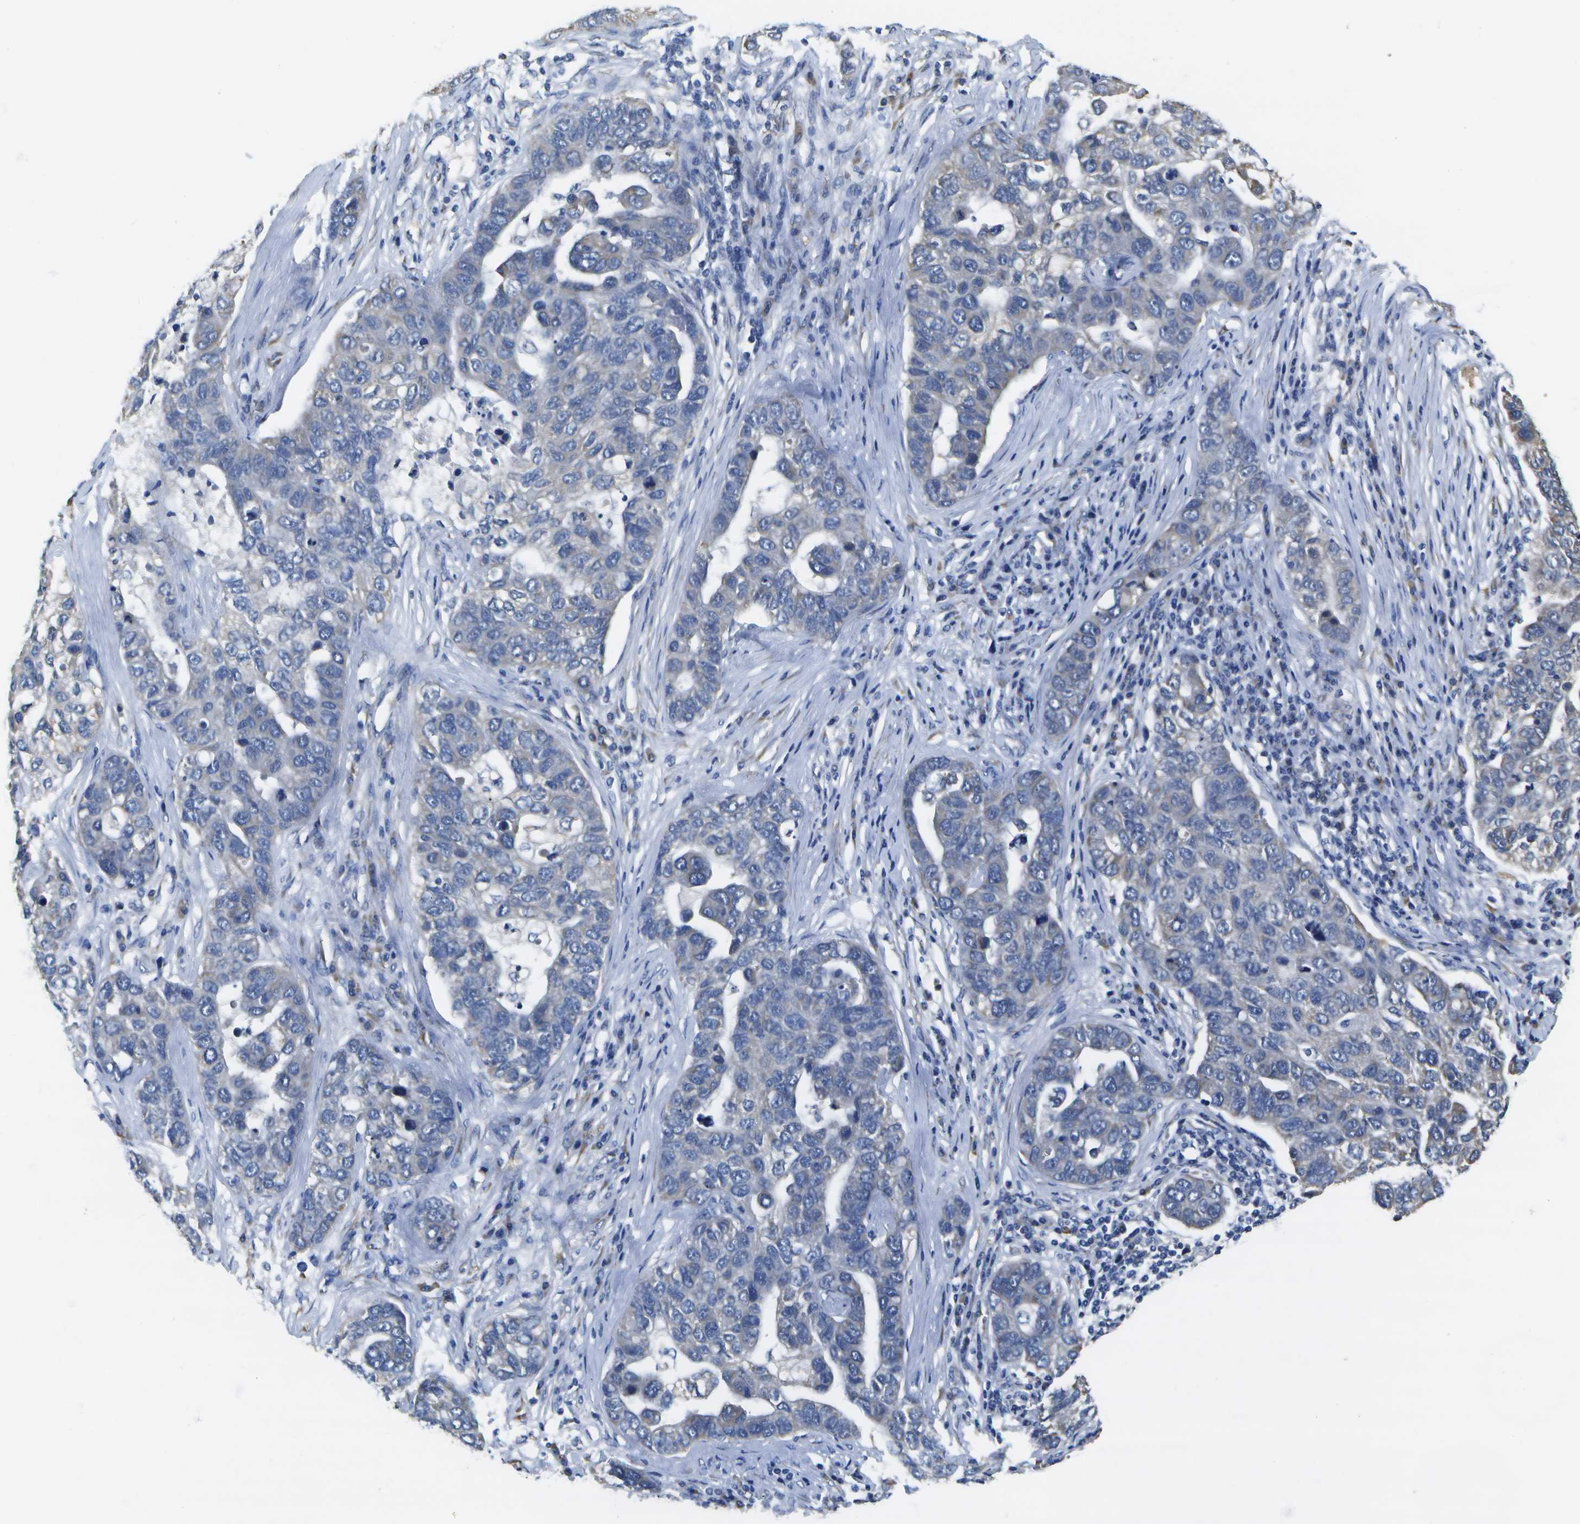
{"staining": {"intensity": "negative", "quantity": "none", "location": "none"}, "tissue": "pancreatic cancer", "cell_type": "Tumor cells", "image_type": "cancer", "snomed": [{"axis": "morphology", "description": "Adenocarcinoma, NOS"}, {"axis": "topography", "description": "Pancreas"}], "caption": "Immunohistochemistry (IHC) micrograph of human pancreatic cancer (adenocarcinoma) stained for a protein (brown), which reveals no expression in tumor cells.", "gene": "DSE", "patient": {"sex": "female", "age": 61}}